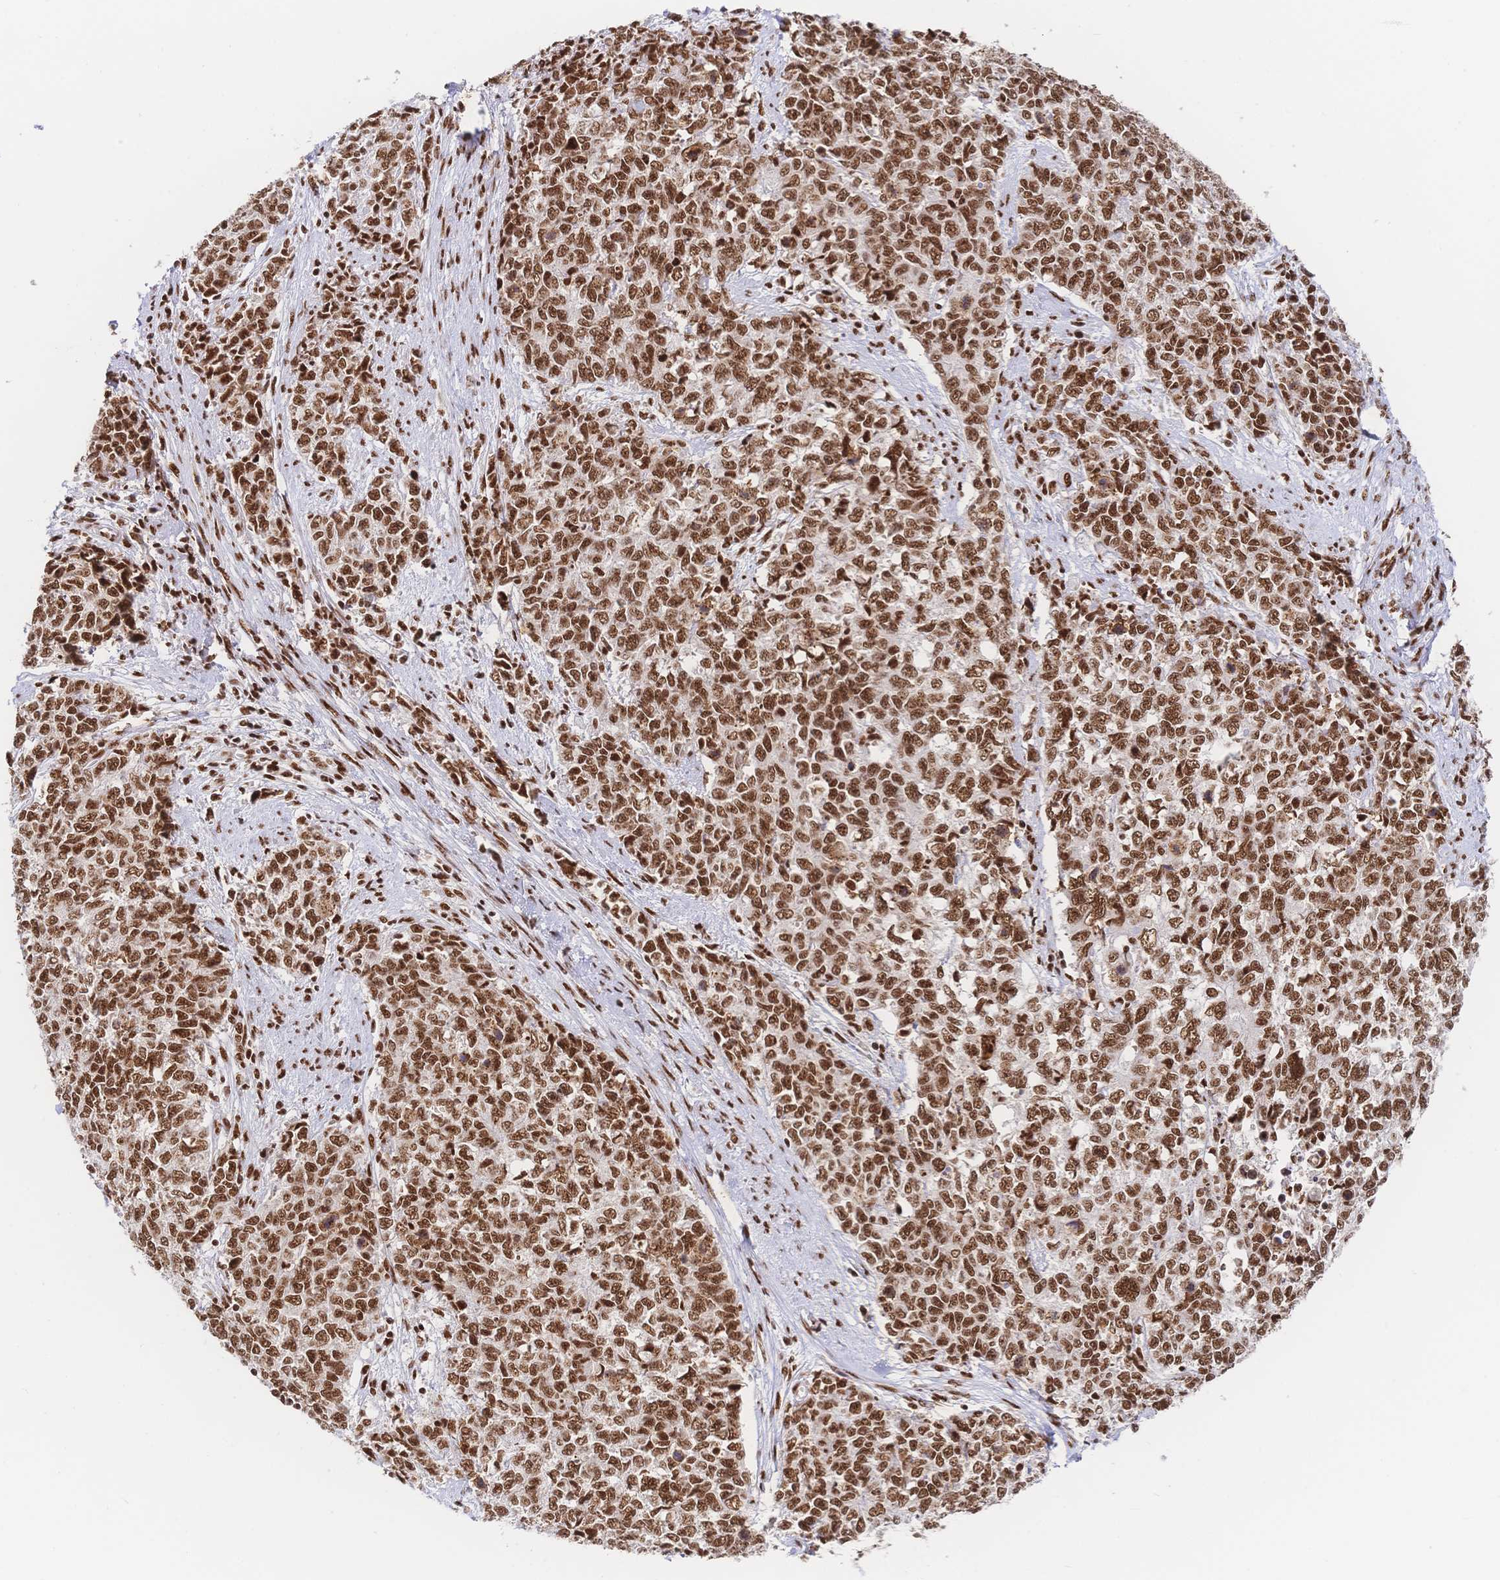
{"staining": {"intensity": "moderate", "quantity": ">75%", "location": "nuclear"}, "tissue": "cervical cancer", "cell_type": "Tumor cells", "image_type": "cancer", "snomed": [{"axis": "morphology", "description": "Adenocarcinoma, NOS"}, {"axis": "topography", "description": "Cervix"}], "caption": "High-power microscopy captured an immunohistochemistry image of adenocarcinoma (cervical), revealing moderate nuclear staining in about >75% of tumor cells.", "gene": "SRSF1", "patient": {"sex": "female", "age": 63}}